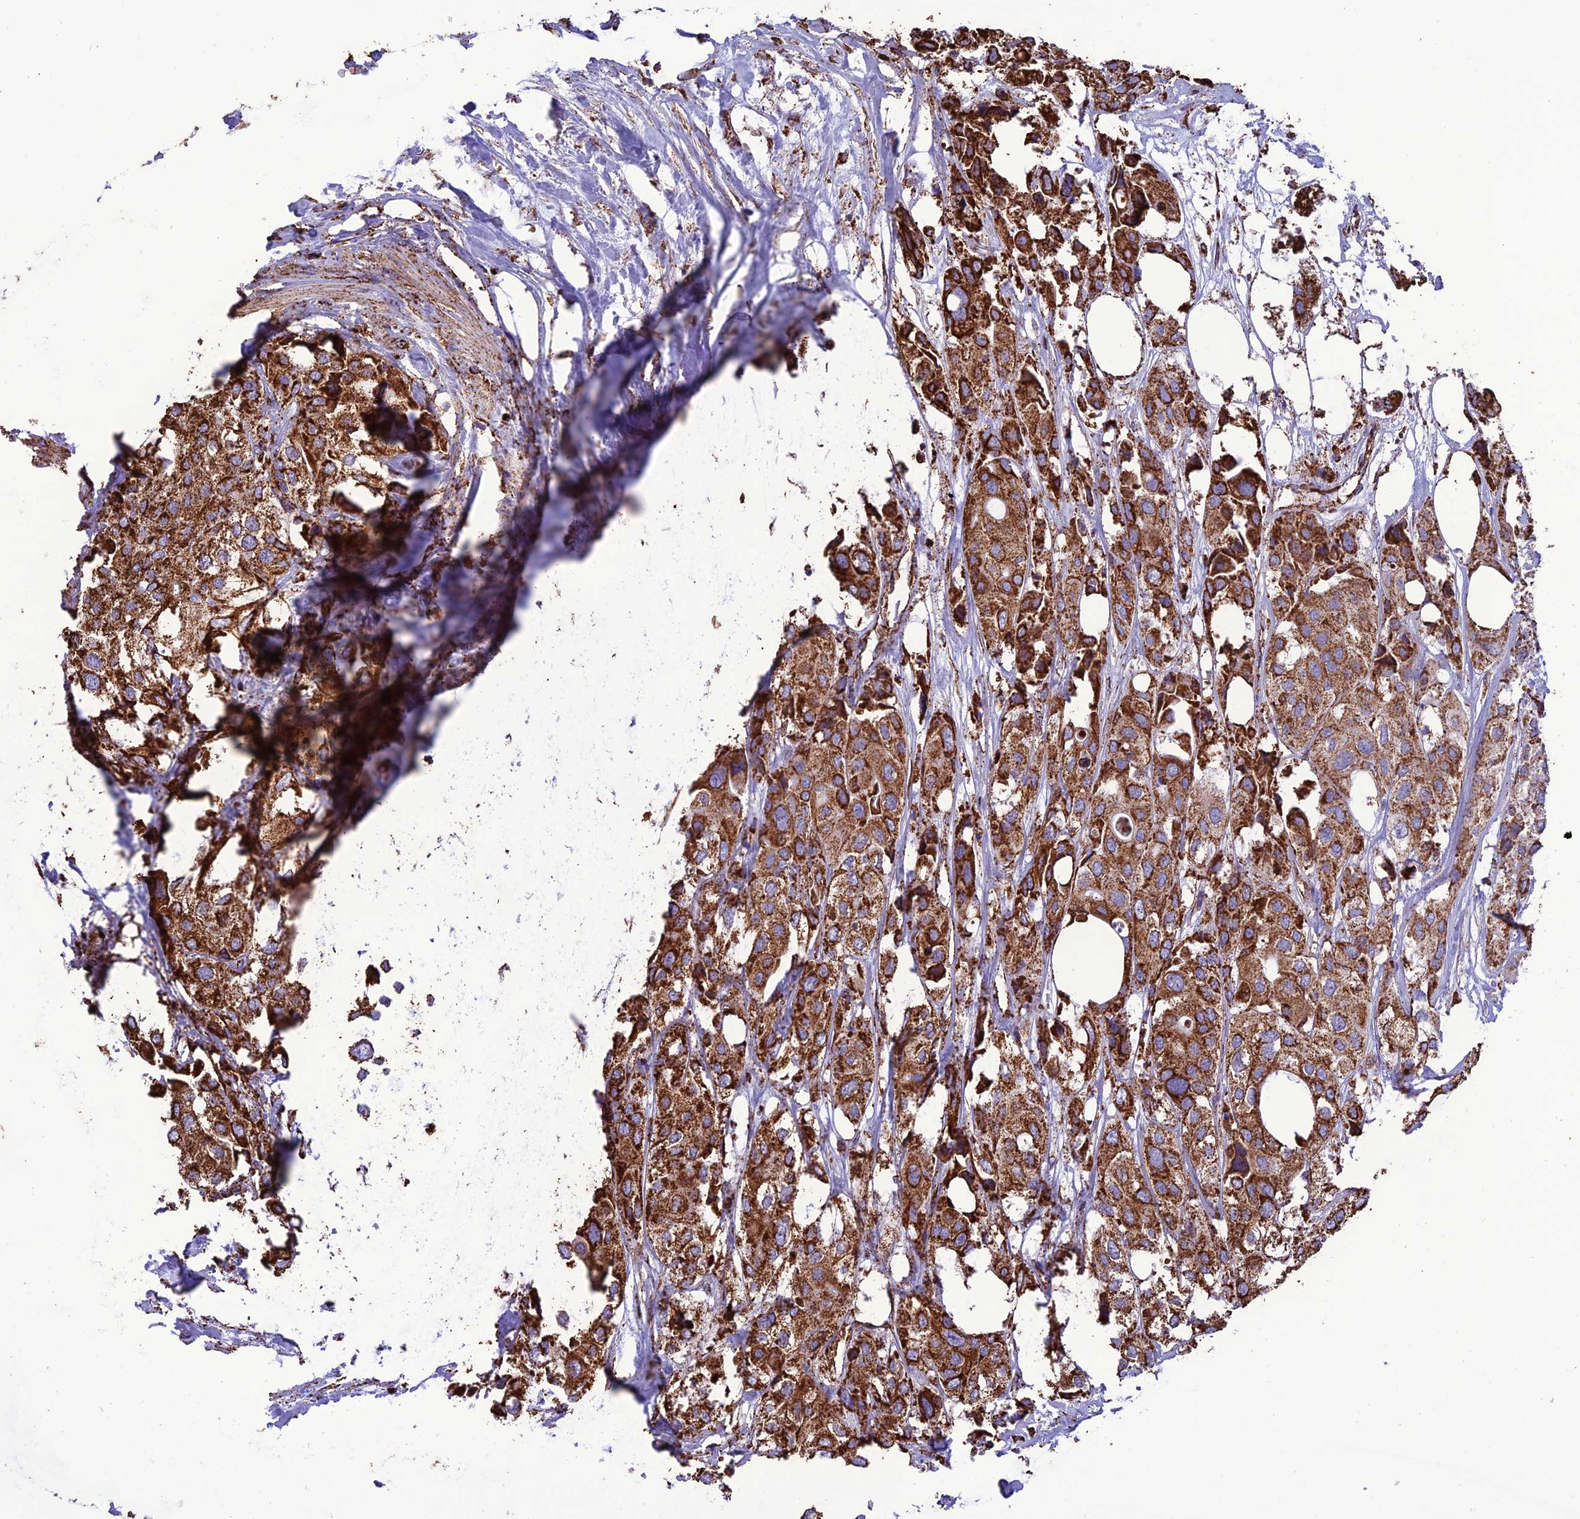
{"staining": {"intensity": "strong", "quantity": ">75%", "location": "cytoplasmic/membranous"}, "tissue": "urothelial cancer", "cell_type": "Tumor cells", "image_type": "cancer", "snomed": [{"axis": "morphology", "description": "Urothelial carcinoma, High grade"}, {"axis": "topography", "description": "Urinary bladder"}], "caption": "Immunohistochemical staining of high-grade urothelial carcinoma displays strong cytoplasmic/membranous protein positivity in about >75% of tumor cells.", "gene": "NDUFAF1", "patient": {"sex": "male", "age": 64}}